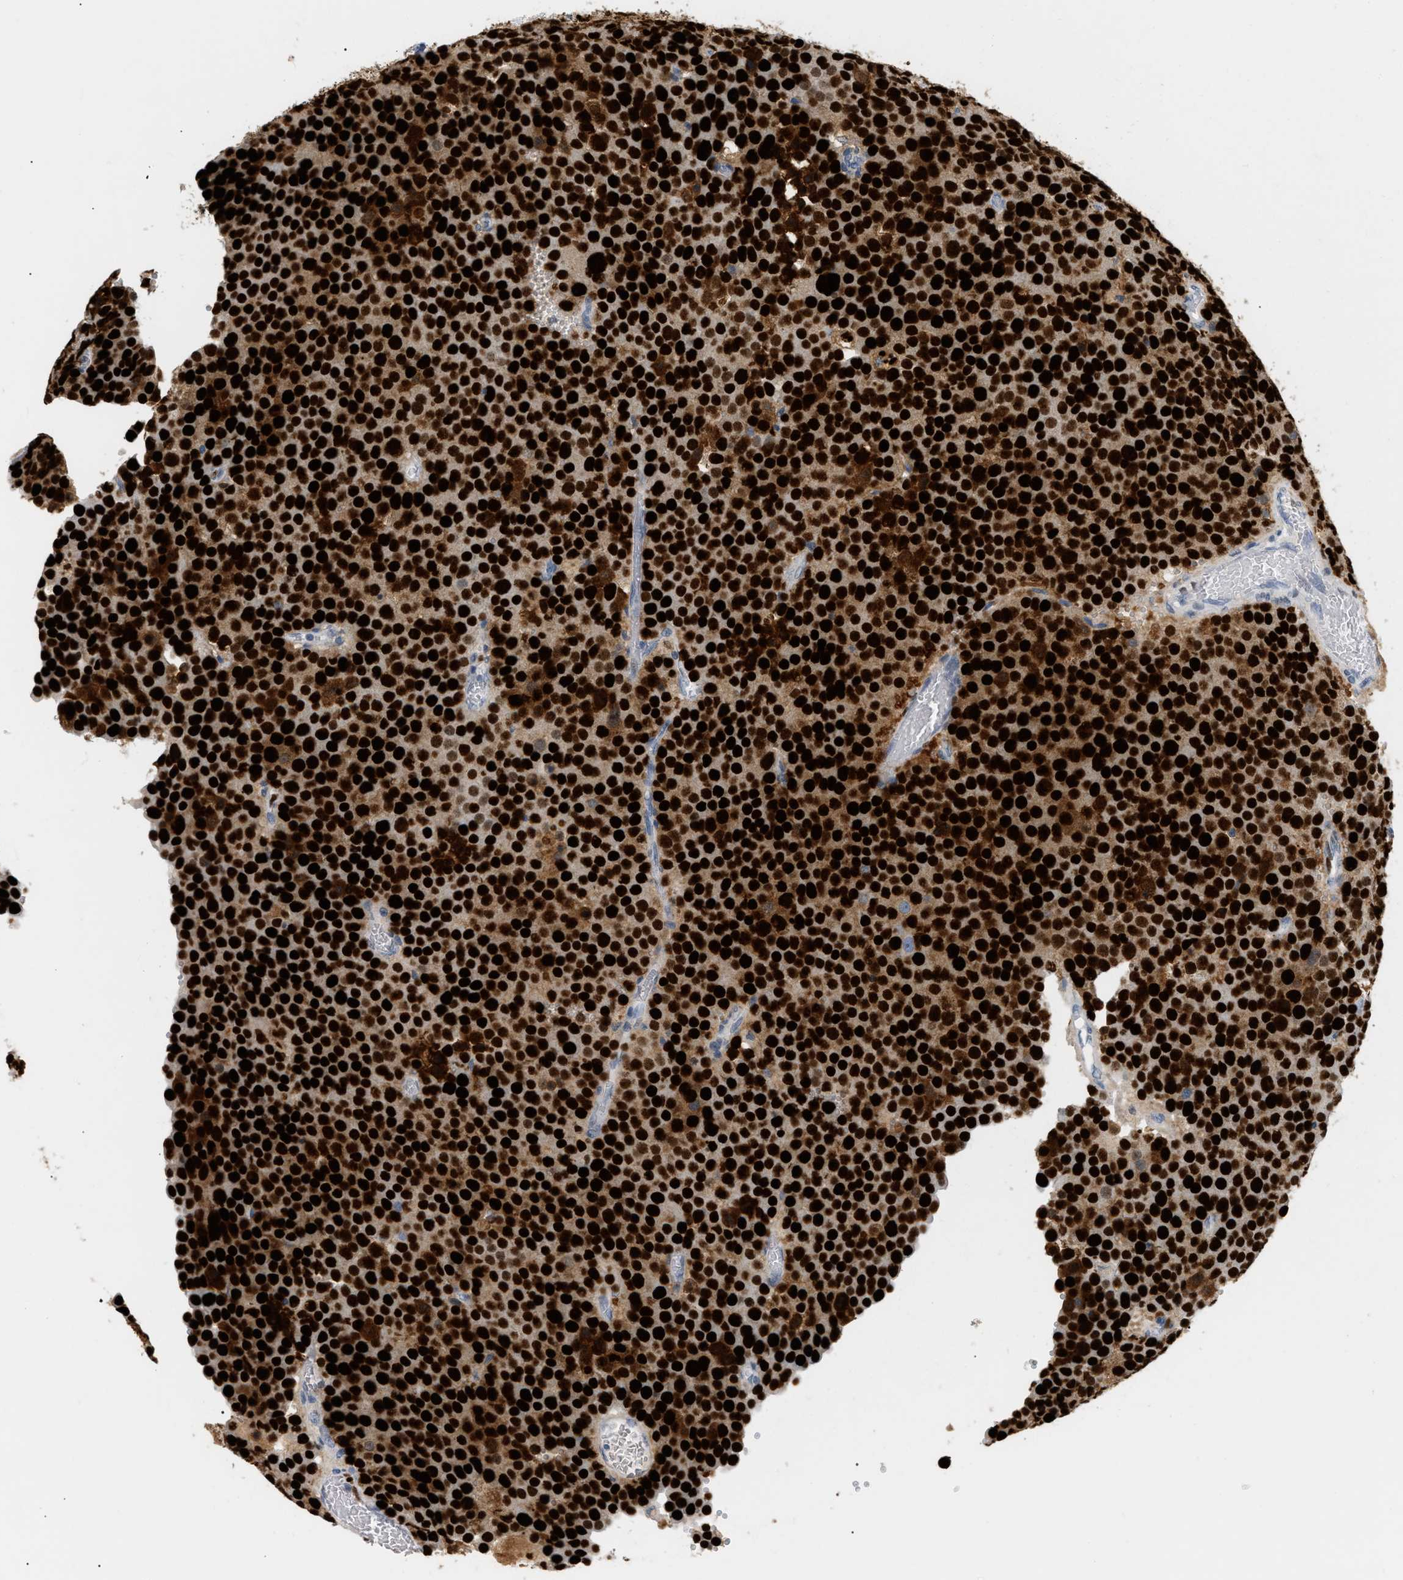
{"staining": {"intensity": "strong", "quantity": ">75%", "location": "cytoplasmic/membranous,nuclear"}, "tissue": "testis cancer", "cell_type": "Tumor cells", "image_type": "cancer", "snomed": [{"axis": "morphology", "description": "Normal tissue, NOS"}, {"axis": "morphology", "description": "Seminoma, NOS"}, {"axis": "topography", "description": "Testis"}], "caption": "Testis seminoma stained with a brown dye demonstrates strong cytoplasmic/membranous and nuclear positive positivity in approximately >75% of tumor cells.", "gene": "MCM7", "patient": {"sex": "male", "age": 71}}